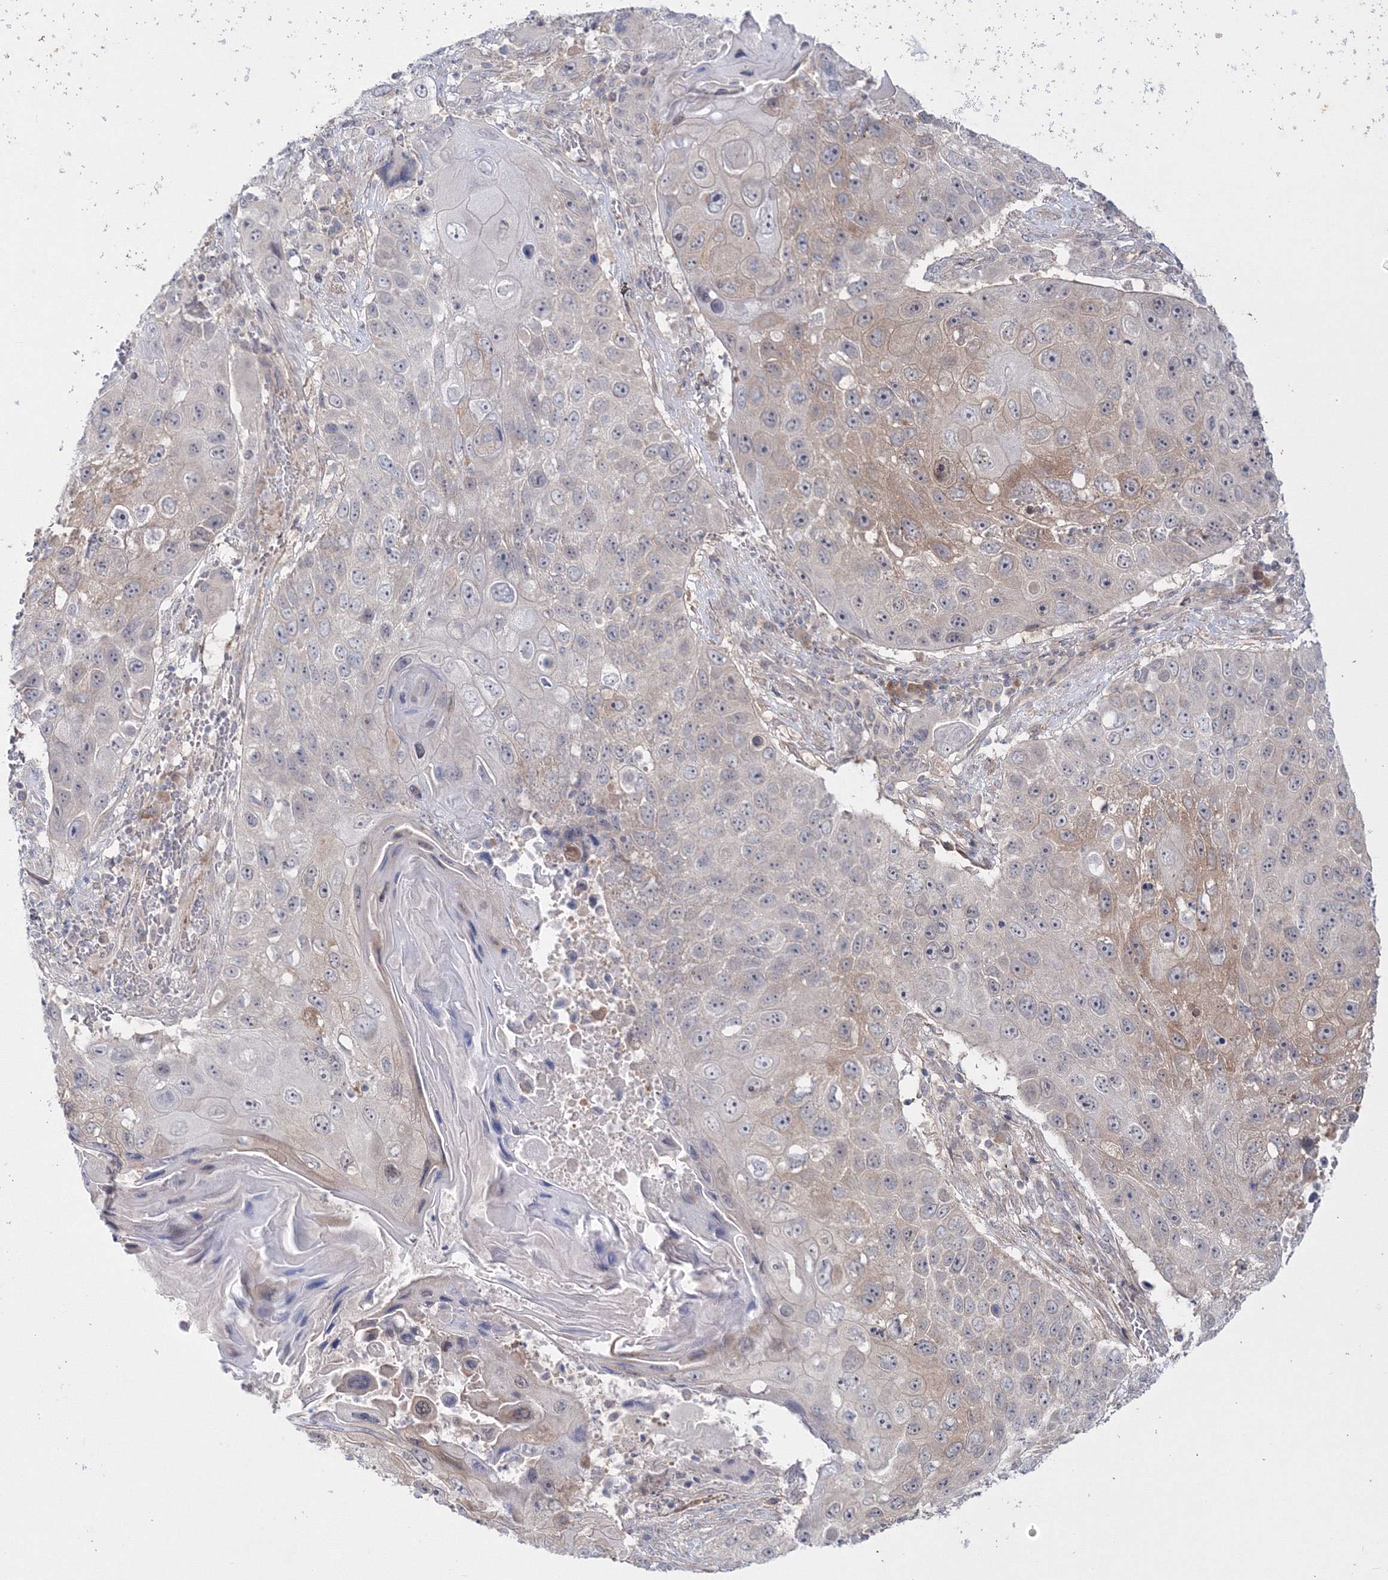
{"staining": {"intensity": "weak", "quantity": "<25%", "location": "cytoplasmic/membranous"}, "tissue": "lung cancer", "cell_type": "Tumor cells", "image_type": "cancer", "snomed": [{"axis": "morphology", "description": "Squamous cell carcinoma, NOS"}, {"axis": "topography", "description": "Lung"}], "caption": "The micrograph displays no staining of tumor cells in lung squamous cell carcinoma. (Brightfield microscopy of DAB (3,3'-diaminobenzidine) immunohistochemistry at high magnification).", "gene": "IPMK", "patient": {"sex": "male", "age": 61}}